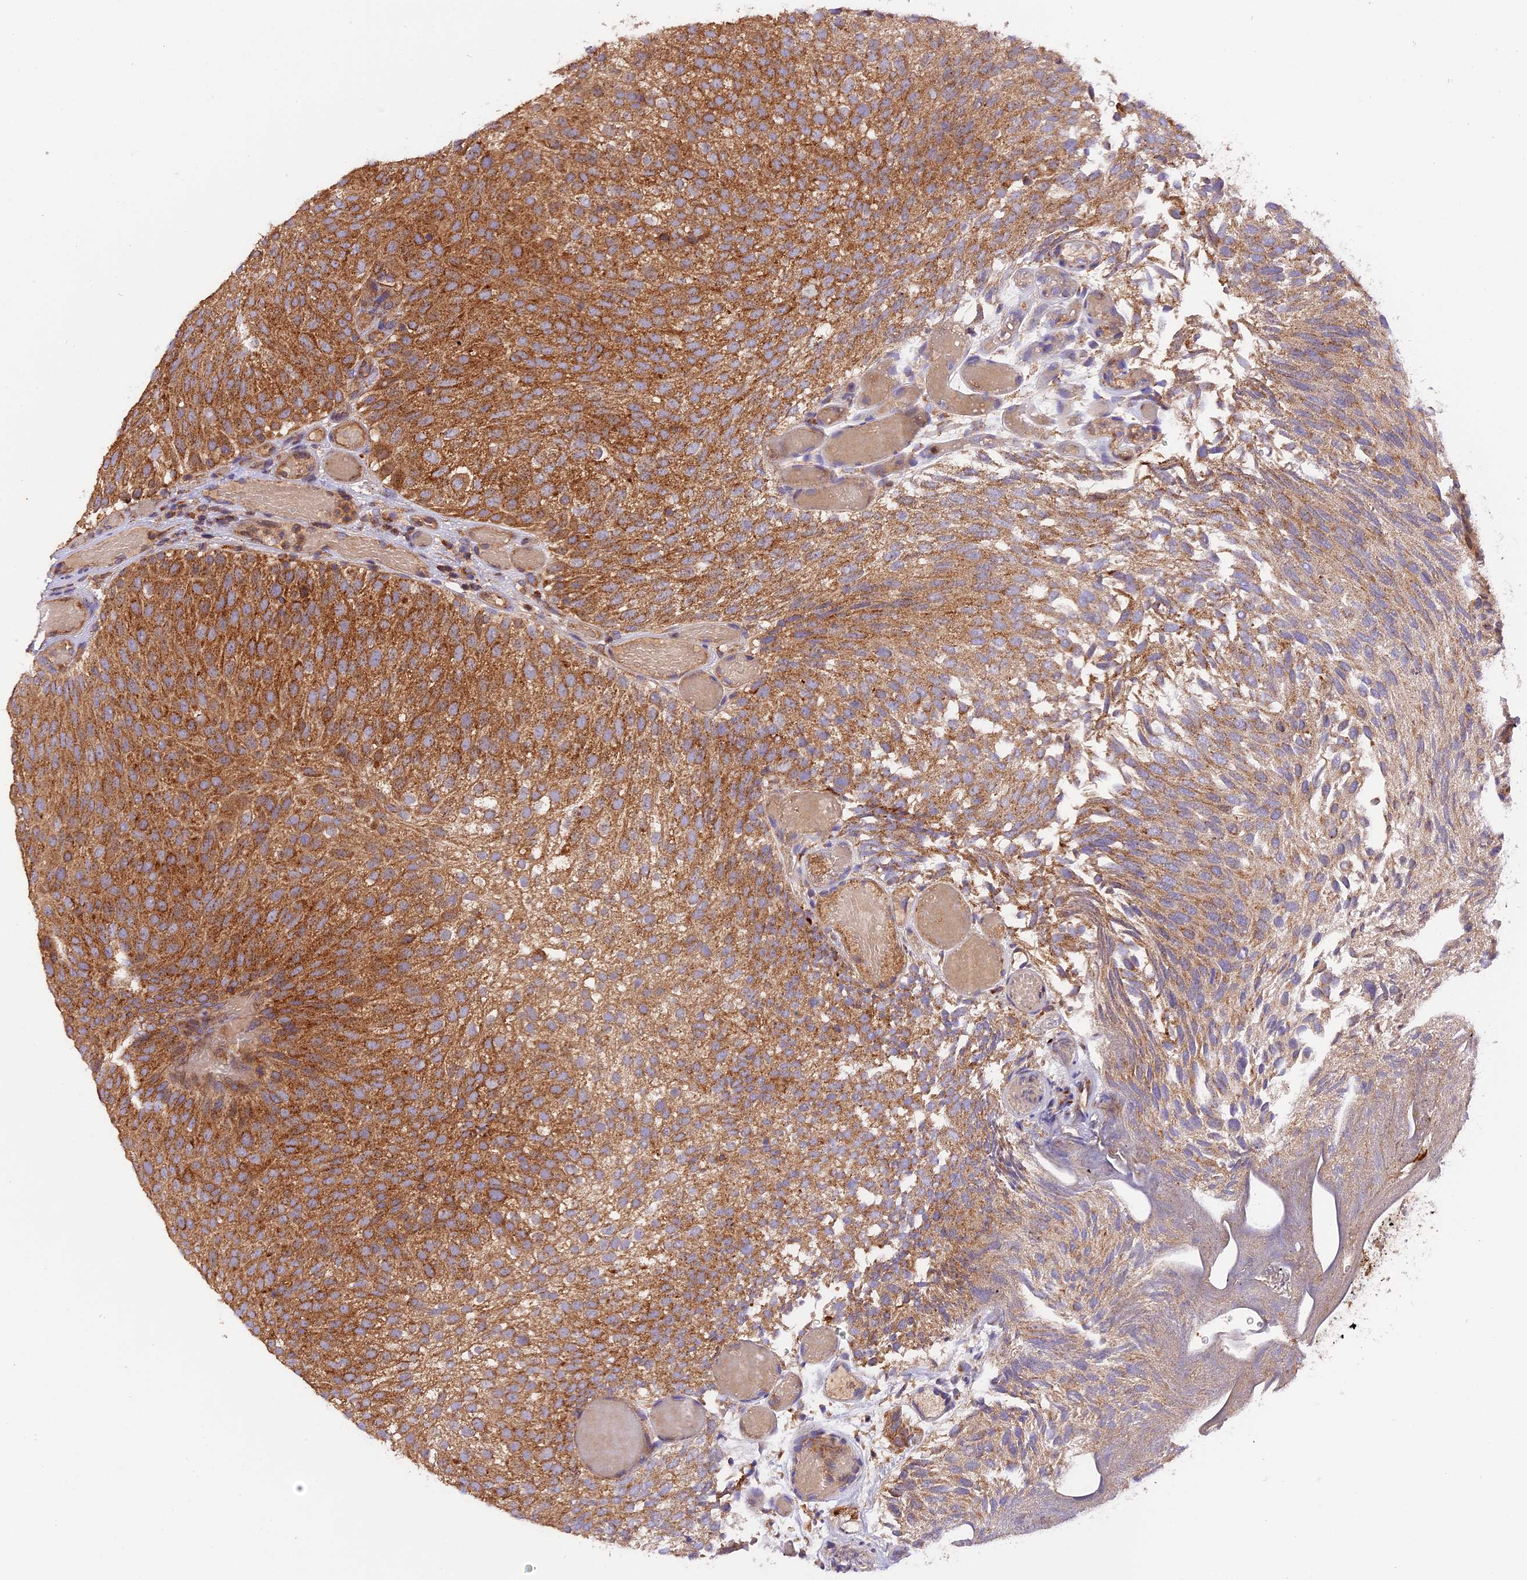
{"staining": {"intensity": "strong", "quantity": ">75%", "location": "cytoplasmic/membranous"}, "tissue": "urothelial cancer", "cell_type": "Tumor cells", "image_type": "cancer", "snomed": [{"axis": "morphology", "description": "Urothelial carcinoma, Low grade"}, {"axis": "topography", "description": "Urinary bladder"}], "caption": "Immunohistochemical staining of urothelial cancer reveals strong cytoplasmic/membranous protein staining in approximately >75% of tumor cells.", "gene": "PEX3", "patient": {"sex": "male", "age": 78}}